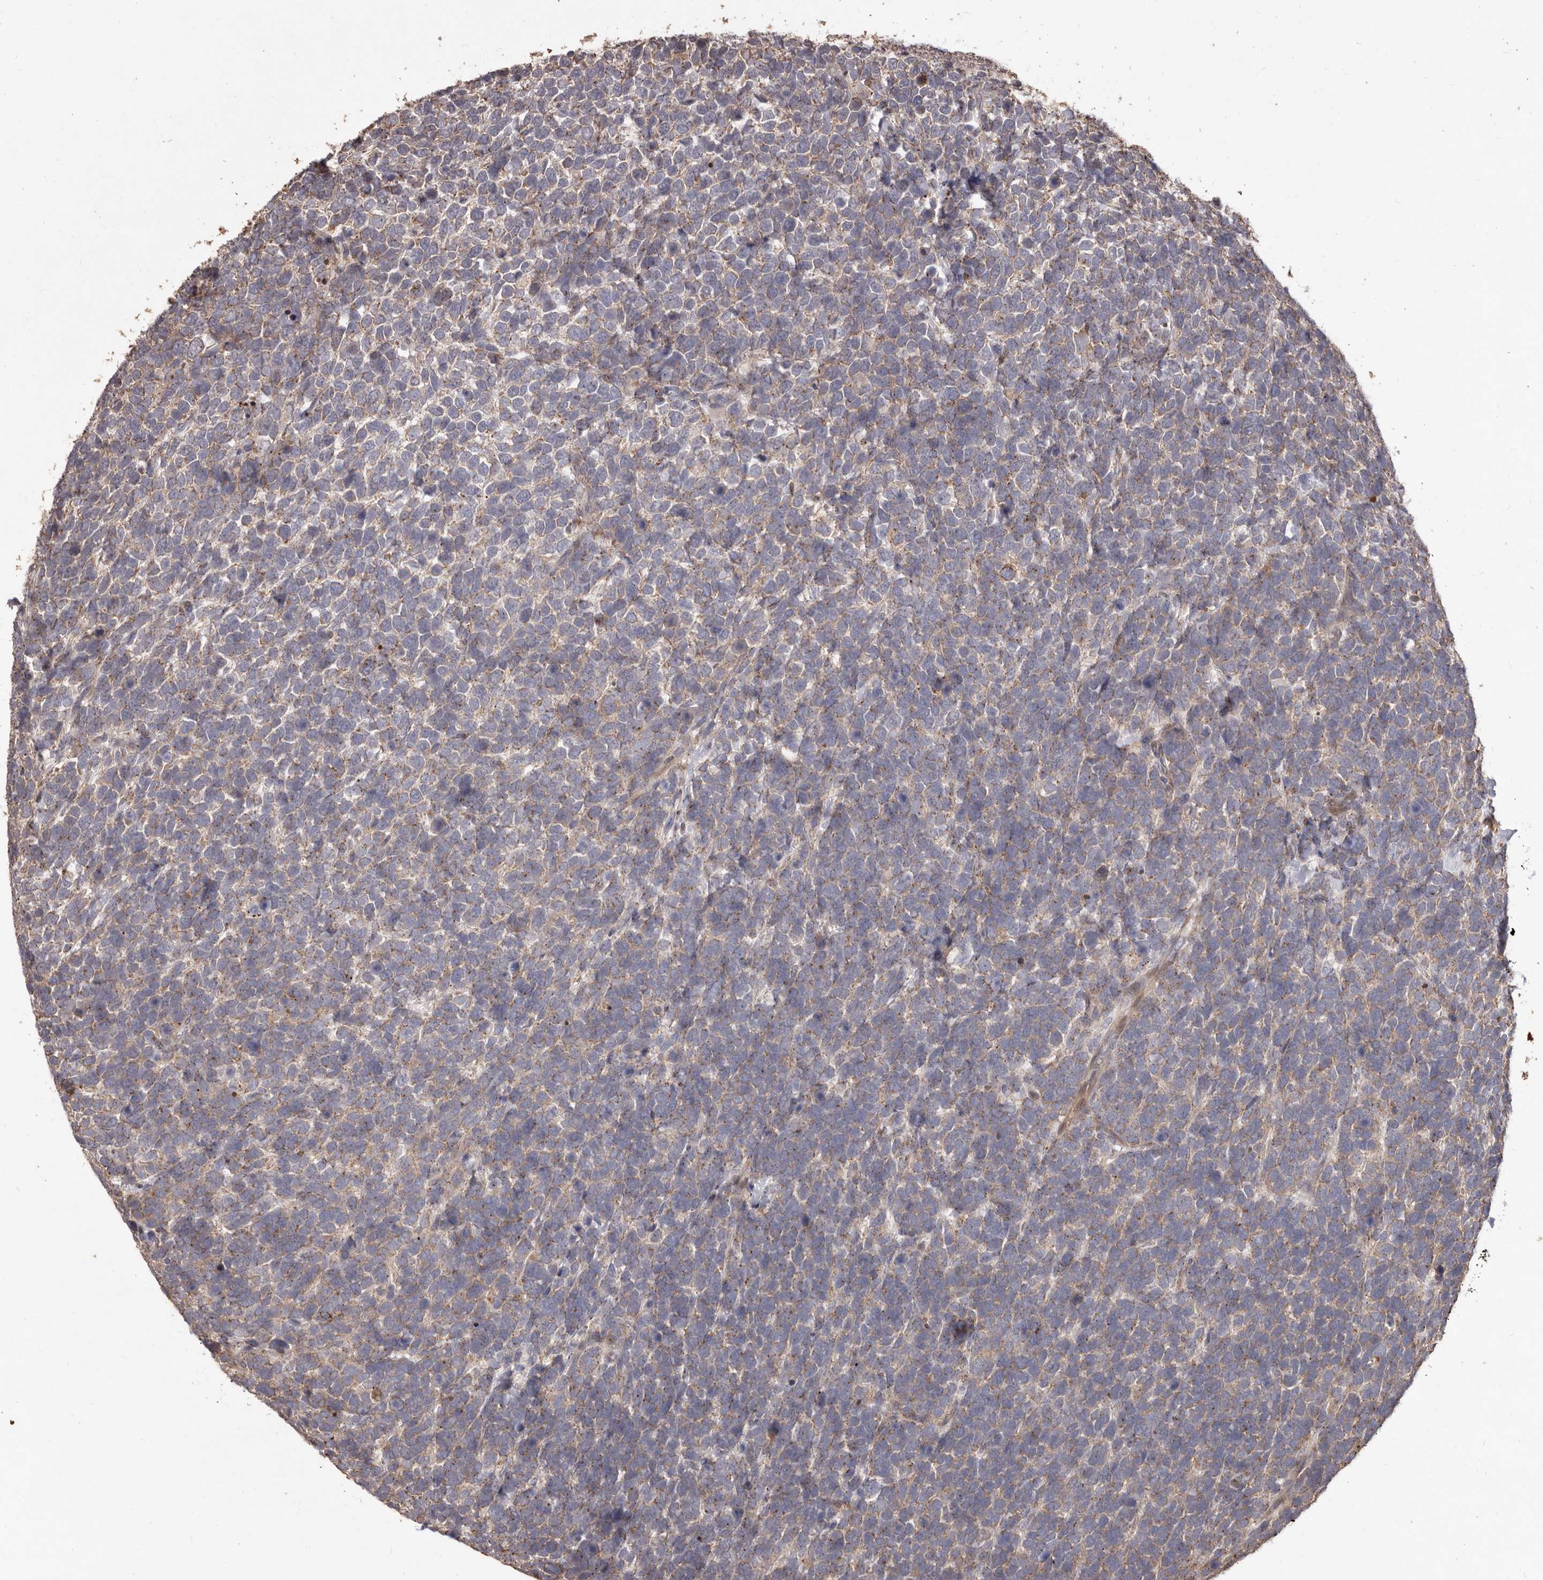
{"staining": {"intensity": "weak", "quantity": "25%-75%", "location": "cytoplasmic/membranous"}, "tissue": "urothelial cancer", "cell_type": "Tumor cells", "image_type": "cancer", "snomed": [{"axis": "morphology", "description": "Urothelial carcinoma, High grade"}, {"axis": "topography", "description": "Urinary bladder"}], "caption": "Protein expression analysis of urothelial cancer displays weak cytoplasmic/membranous expression in approximately 25%-75% of tumor cells.", "gene": "MTO1", "patient": {"sex": "female", "age": 80}}